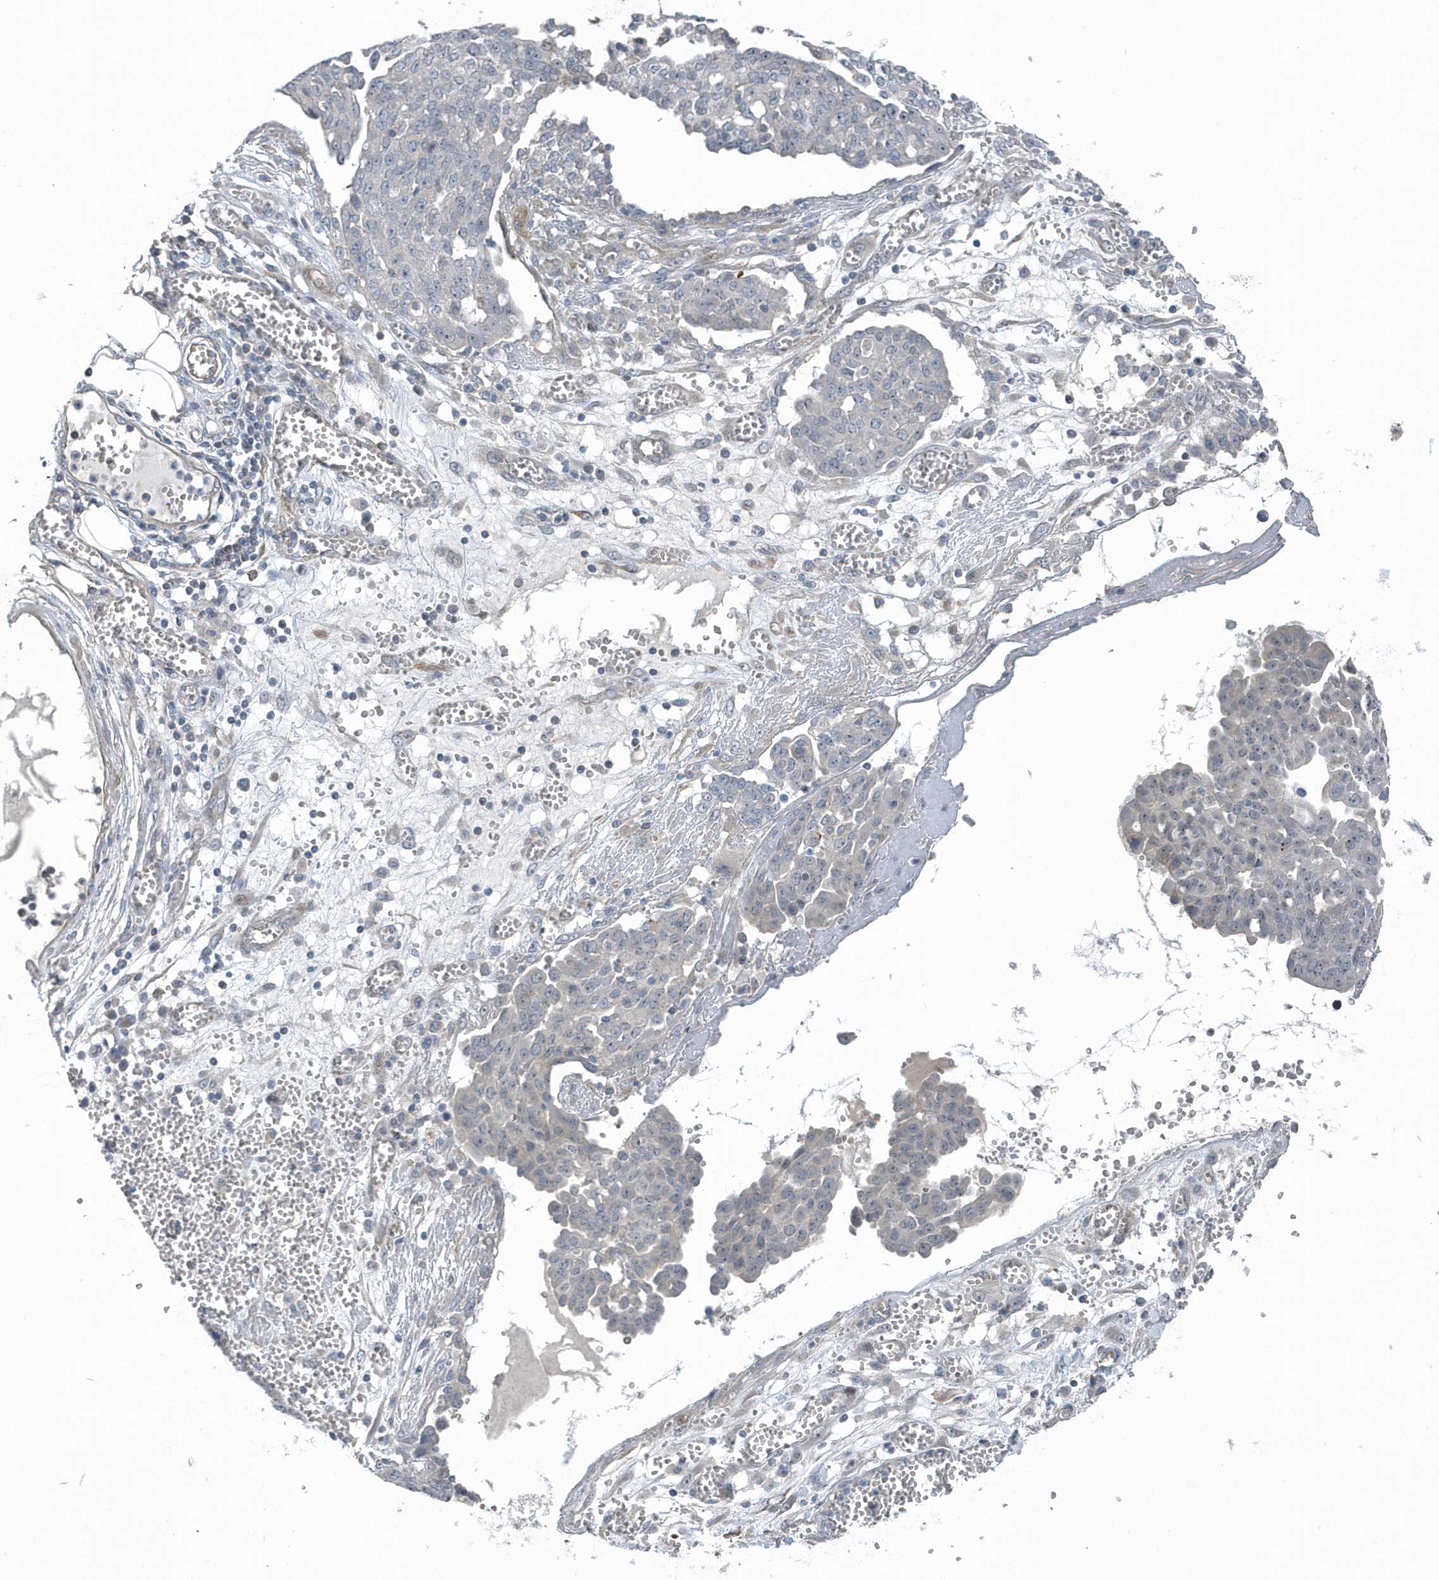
{"staining": {"intensity": "negative", "quantity": "none", "location": "none"}, "tissue": "ovarian cancer", "cell_type": "Tumor cells", "image_type": "cancer", "snomed": [{"axis": "morphology", "description": "Cystadenocarcinoma, serous, NOS"}, {"axis": "topography", "description": "Soft tissue"}, {"axis": "topography", "description": "Ovary"}], "caption": "This image is of ovarian cancer (serous cystadenocarcinoma) stained with immunohistochemistry (IHC) to label a protein in brown with the nuclei are counter-stained blue. There is no positivity in tumor cells.", "gene": "MCC", "patient": {"sex": "female", "age": 57}}